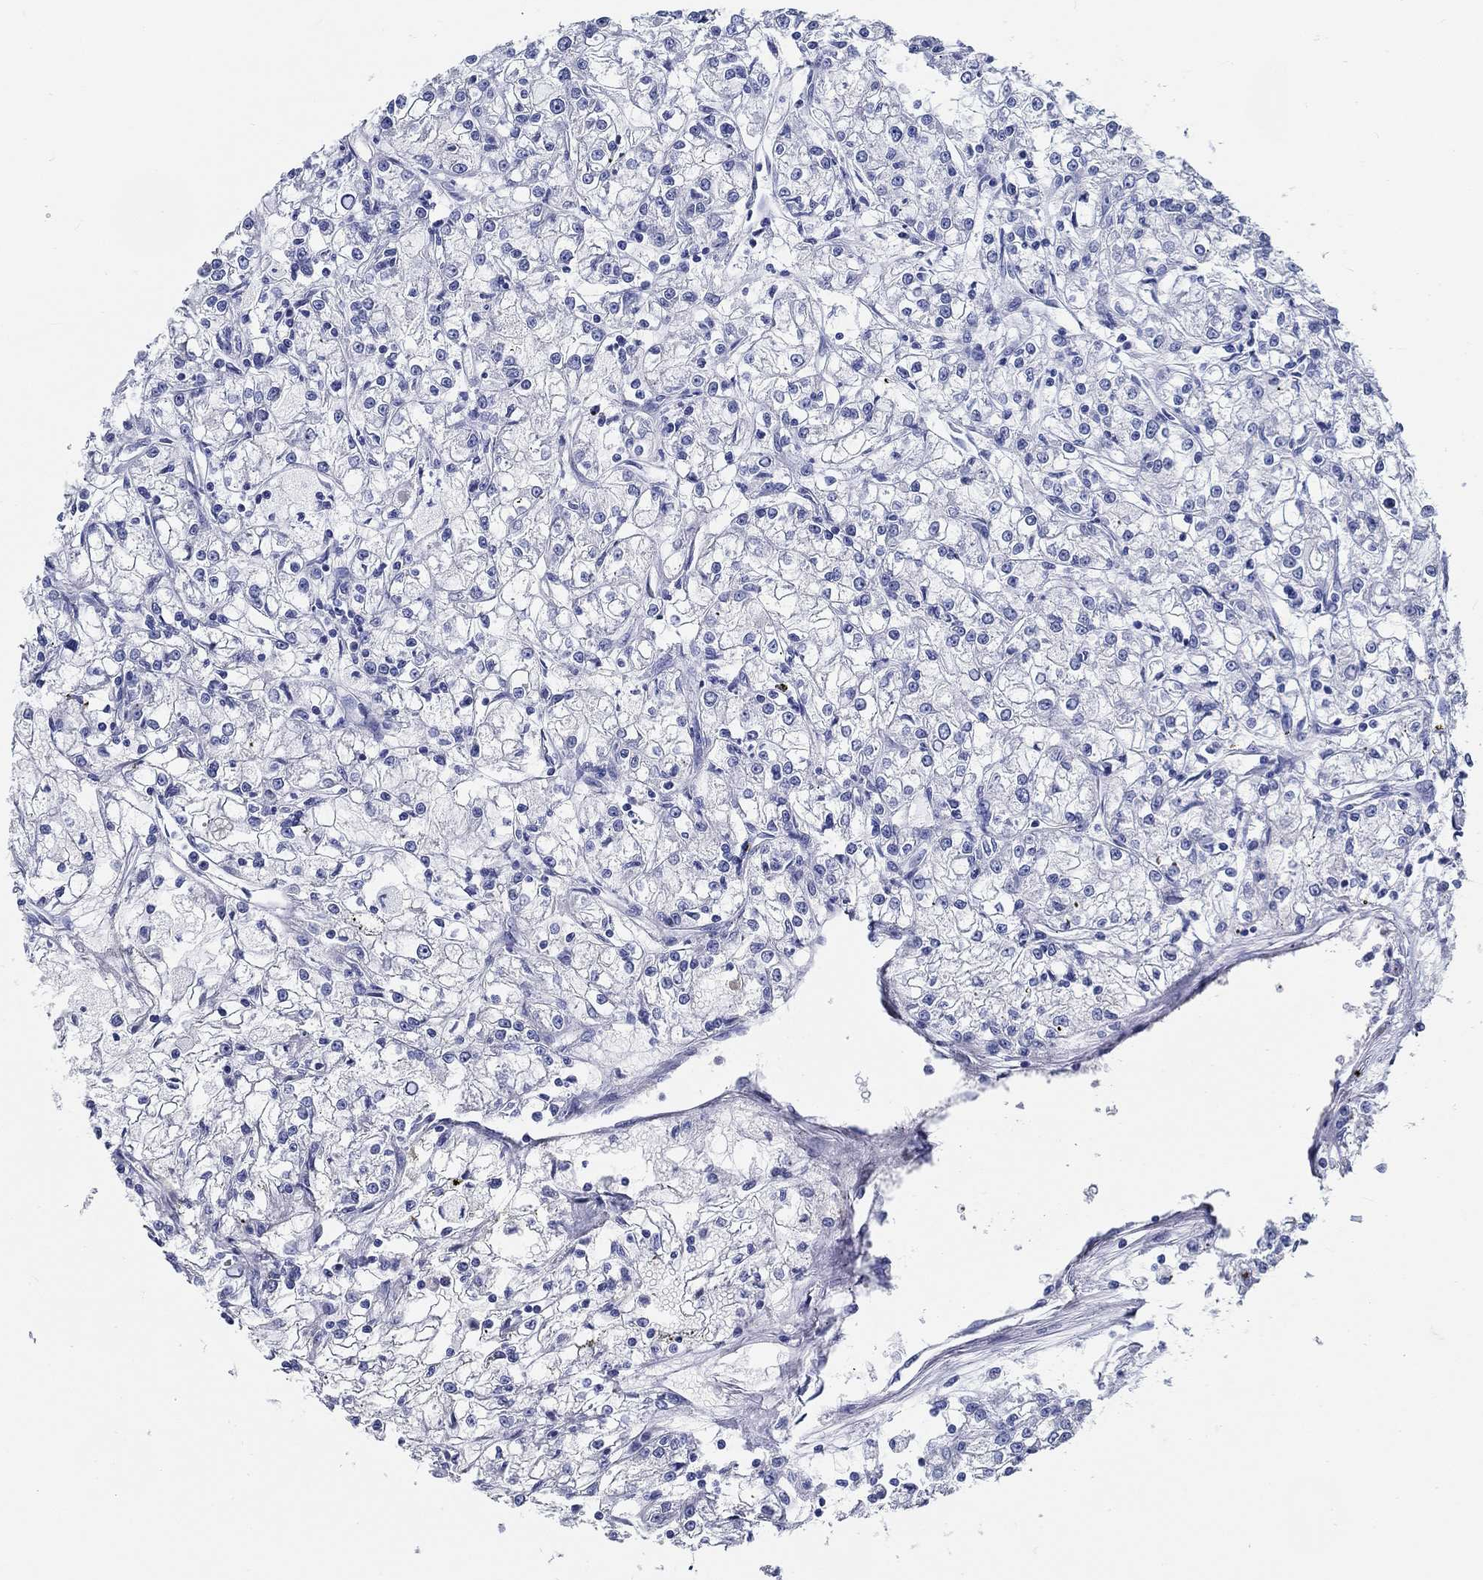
{"staining": {"intensity": "negative", "quantity": "none", "location": "none"}, "tissue": "renal cancer", "cell_type": "Tumor cells", "image_type": "cancer", "snomed": [{"axis": "morphology", "description": "Adenocarcinoma, NOS"}, {"axis": "topography", "description": "Kidney"}], "caption": "The immunohistochemistry photomicrograph has no significant staining in tumor cells of renal cancer tissue.", "gene": "RD3L", "patient": {"sex": "female", "age": 59}}